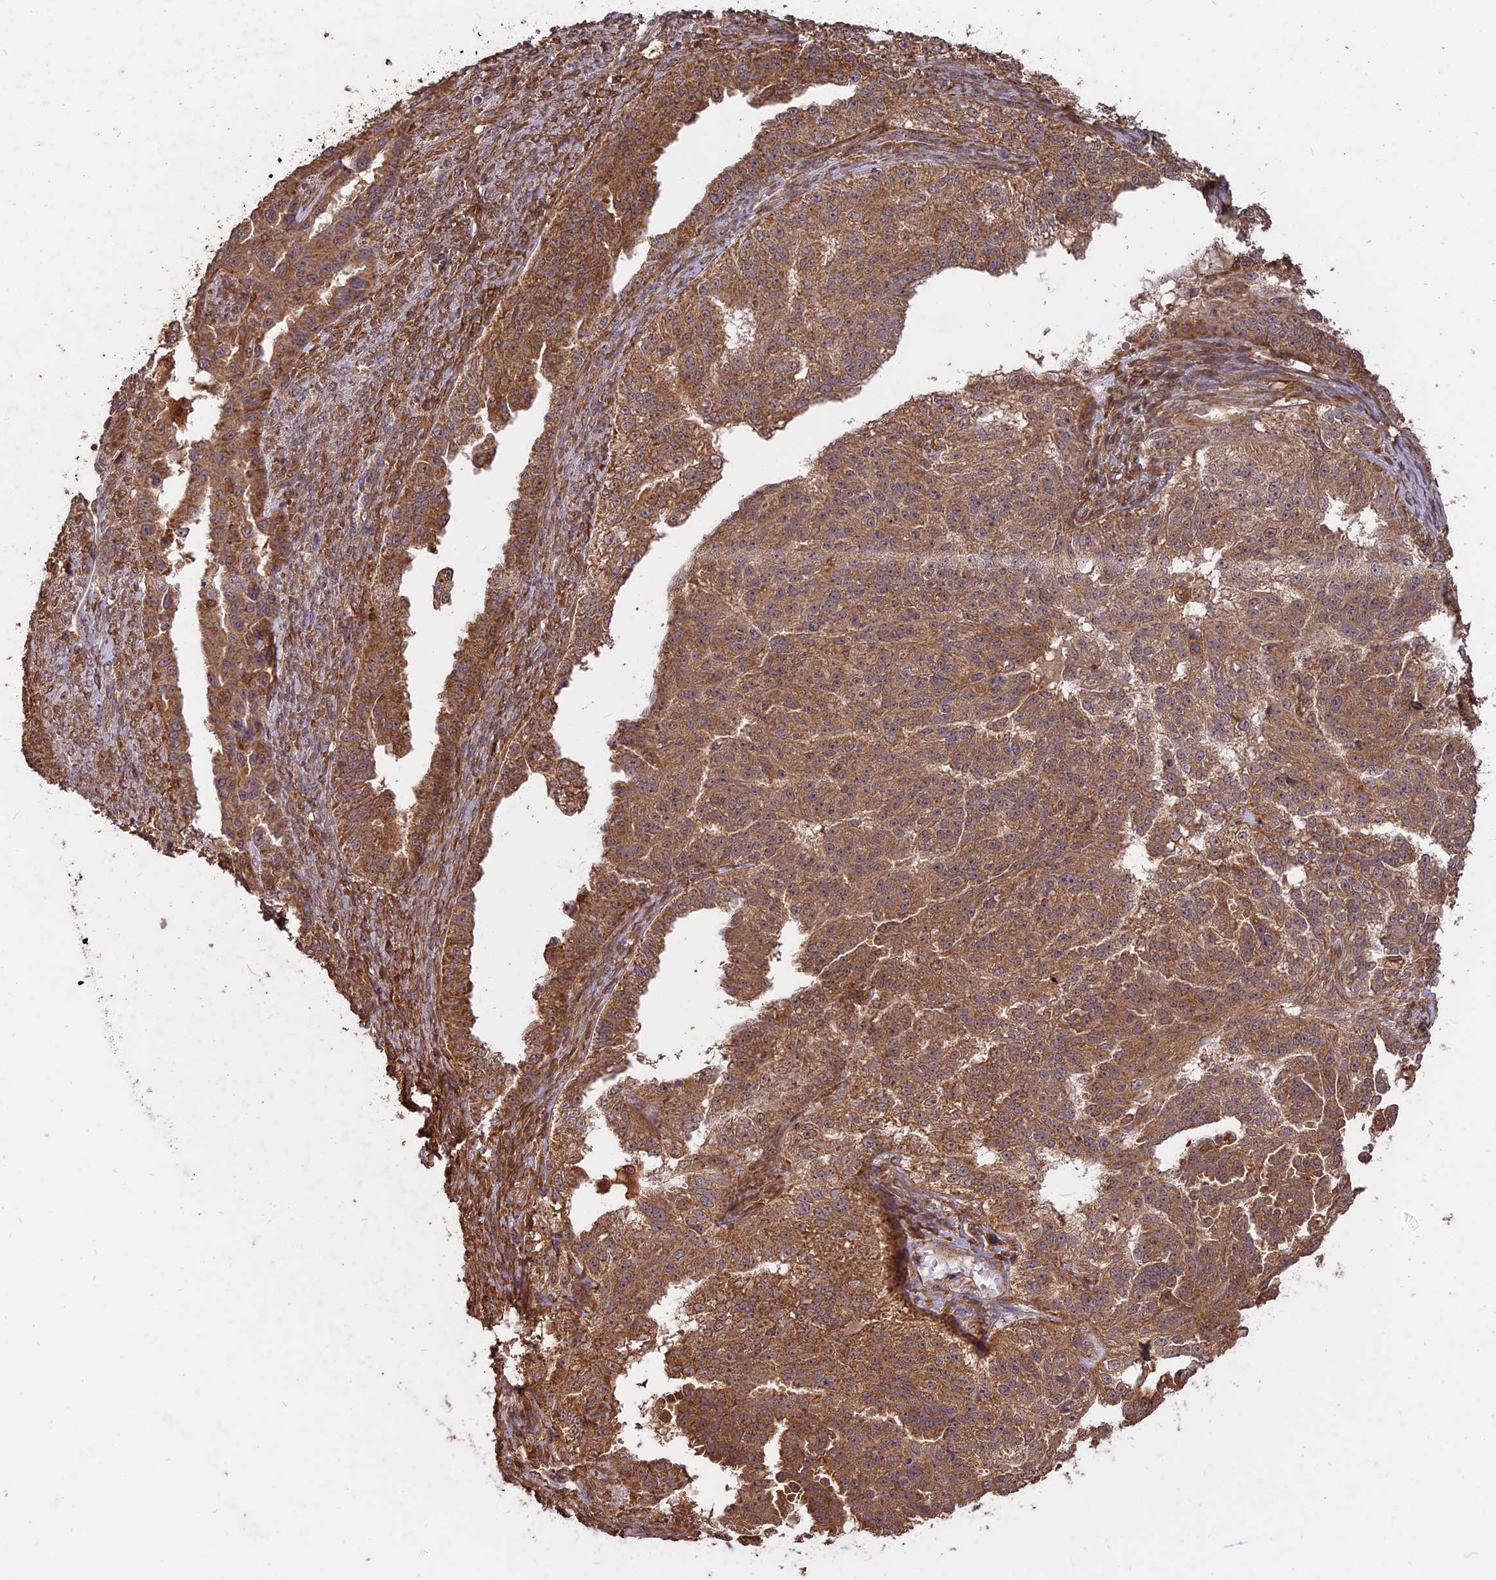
{"staining": {"intensity": "moderate", "quantity": ">75%", "location": "cytoplasmic/membranous"}, "tissue": "ovarian cancer", "cell_type": "Tumor cells", "image_type": "cancer", "snomed": [{"axis": "morphology", "description": "Cystadenocarcinoma, serous, NOS"}, {"axis": "topography", "description": "Ovary"}], "caption": "Tumor cells display medium levels of moderate cytoplasmic/membranous positivity in approximately >75% of cells in human serous cystadenocarcinoma (ovarian).", "gene": "SAC3D1", "patient": {"sex": "female", "age": 58}}